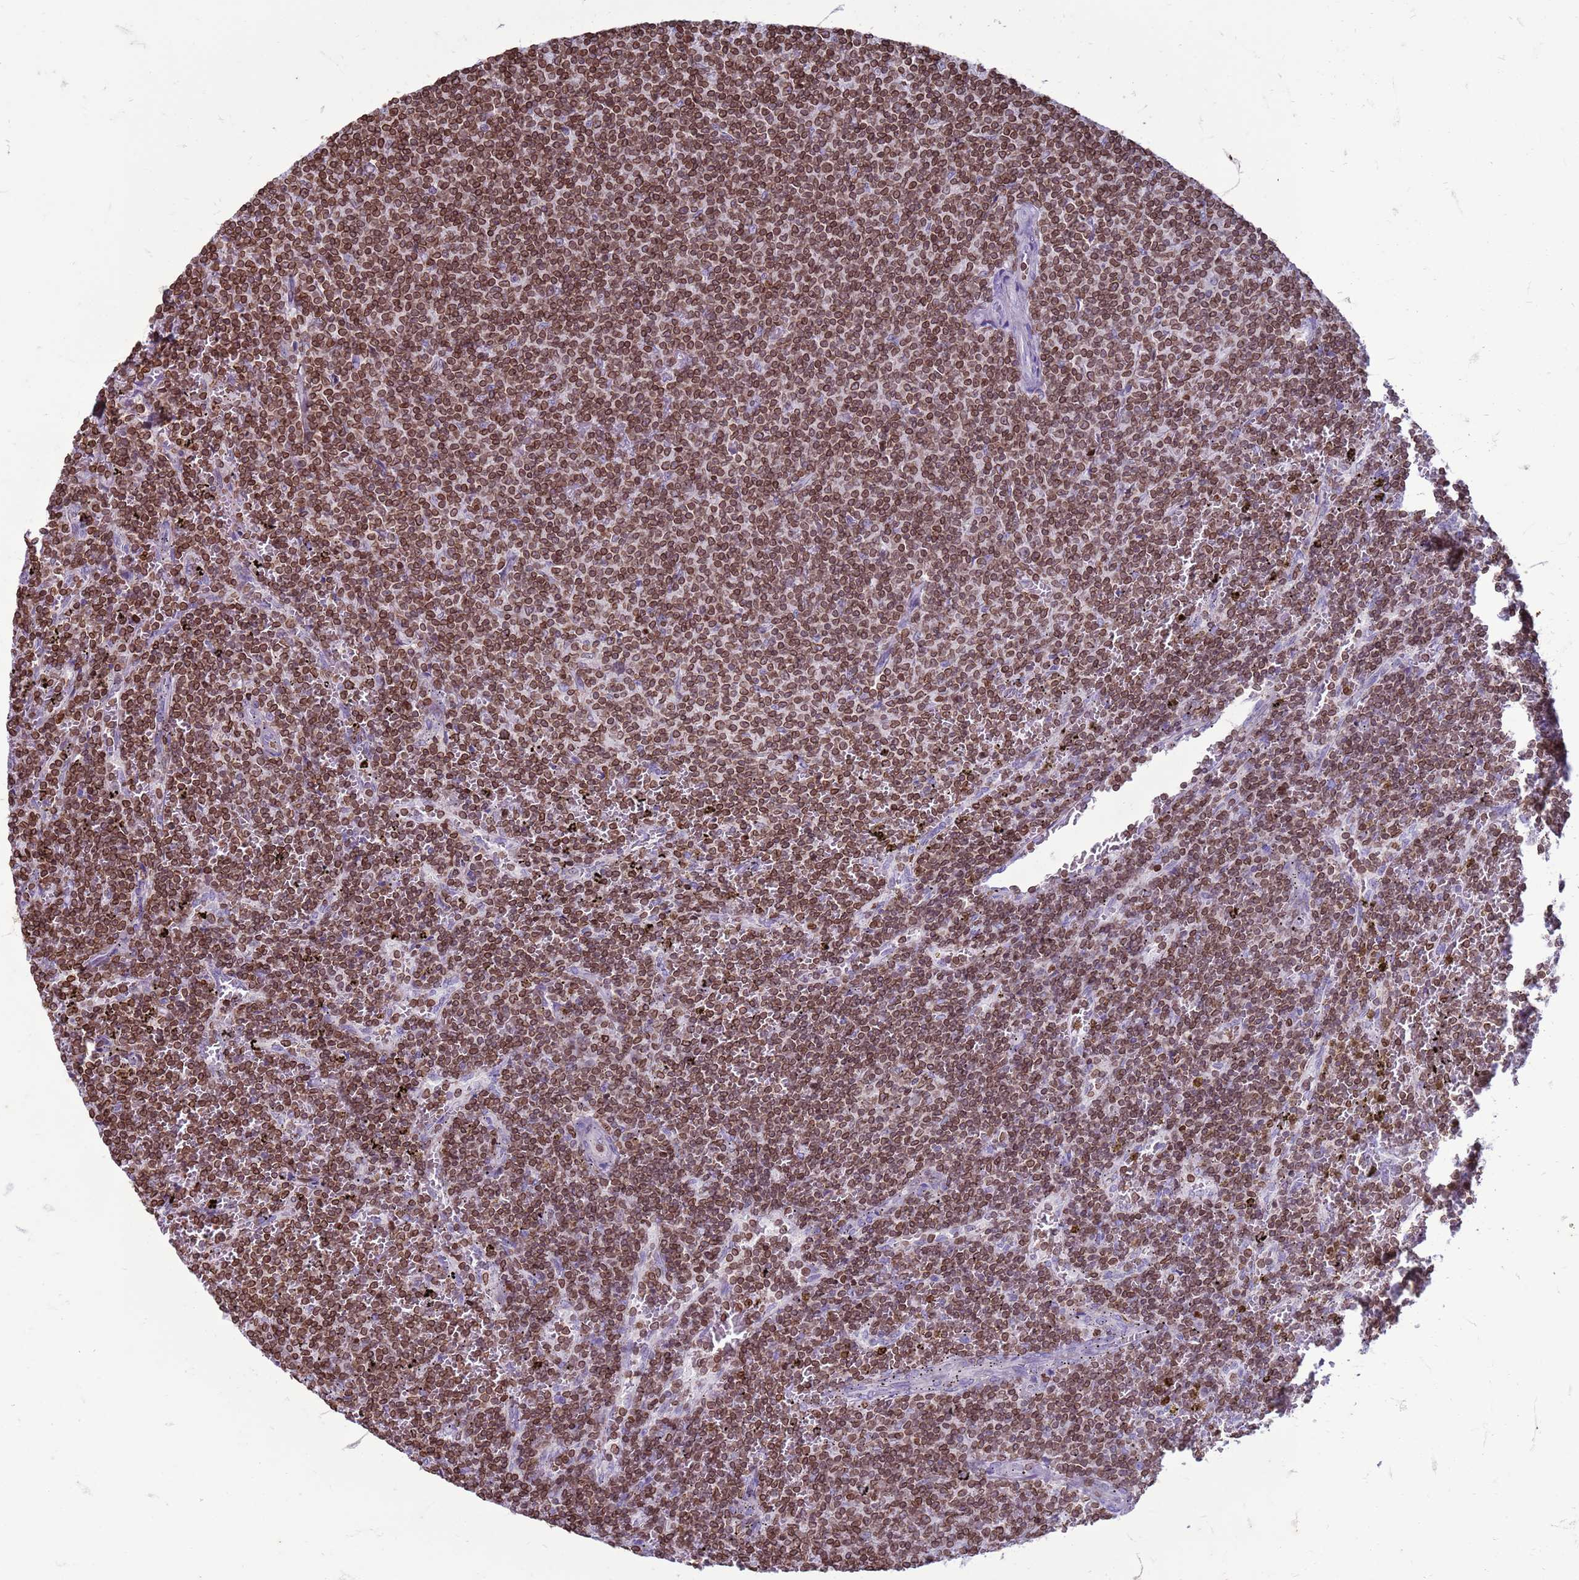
{"staining": {"intensity": "moderate", "quantity": ">75%", "location": "cytoplasmic/membranous,nuclear"}, "tissue": "lymphoma", "cell_type": "Tumor cells", "image_type": "cancer", "snomed": [{"axis": "morphology", "description": "Malignant lymphoma, non-Hodgkin's type, Low grade"}, {"axis": "topography", "description": "Spleen"}], "caption": "IHC photomicrograph of neoplastic tissue: malignant lymphoma, non-Hodgkin's type (low-grade) stained using immunohistochemistry (IHC) exhibits medium levels of moderate protein expression localized specifically in the cytoplasmic/membranous and nuclear of tumor cells, appearing as a cytoplasmic/membranous and nuclear brown color.", "gene": "METTL25B", "patient": {"sex": "female", "age": 50}}